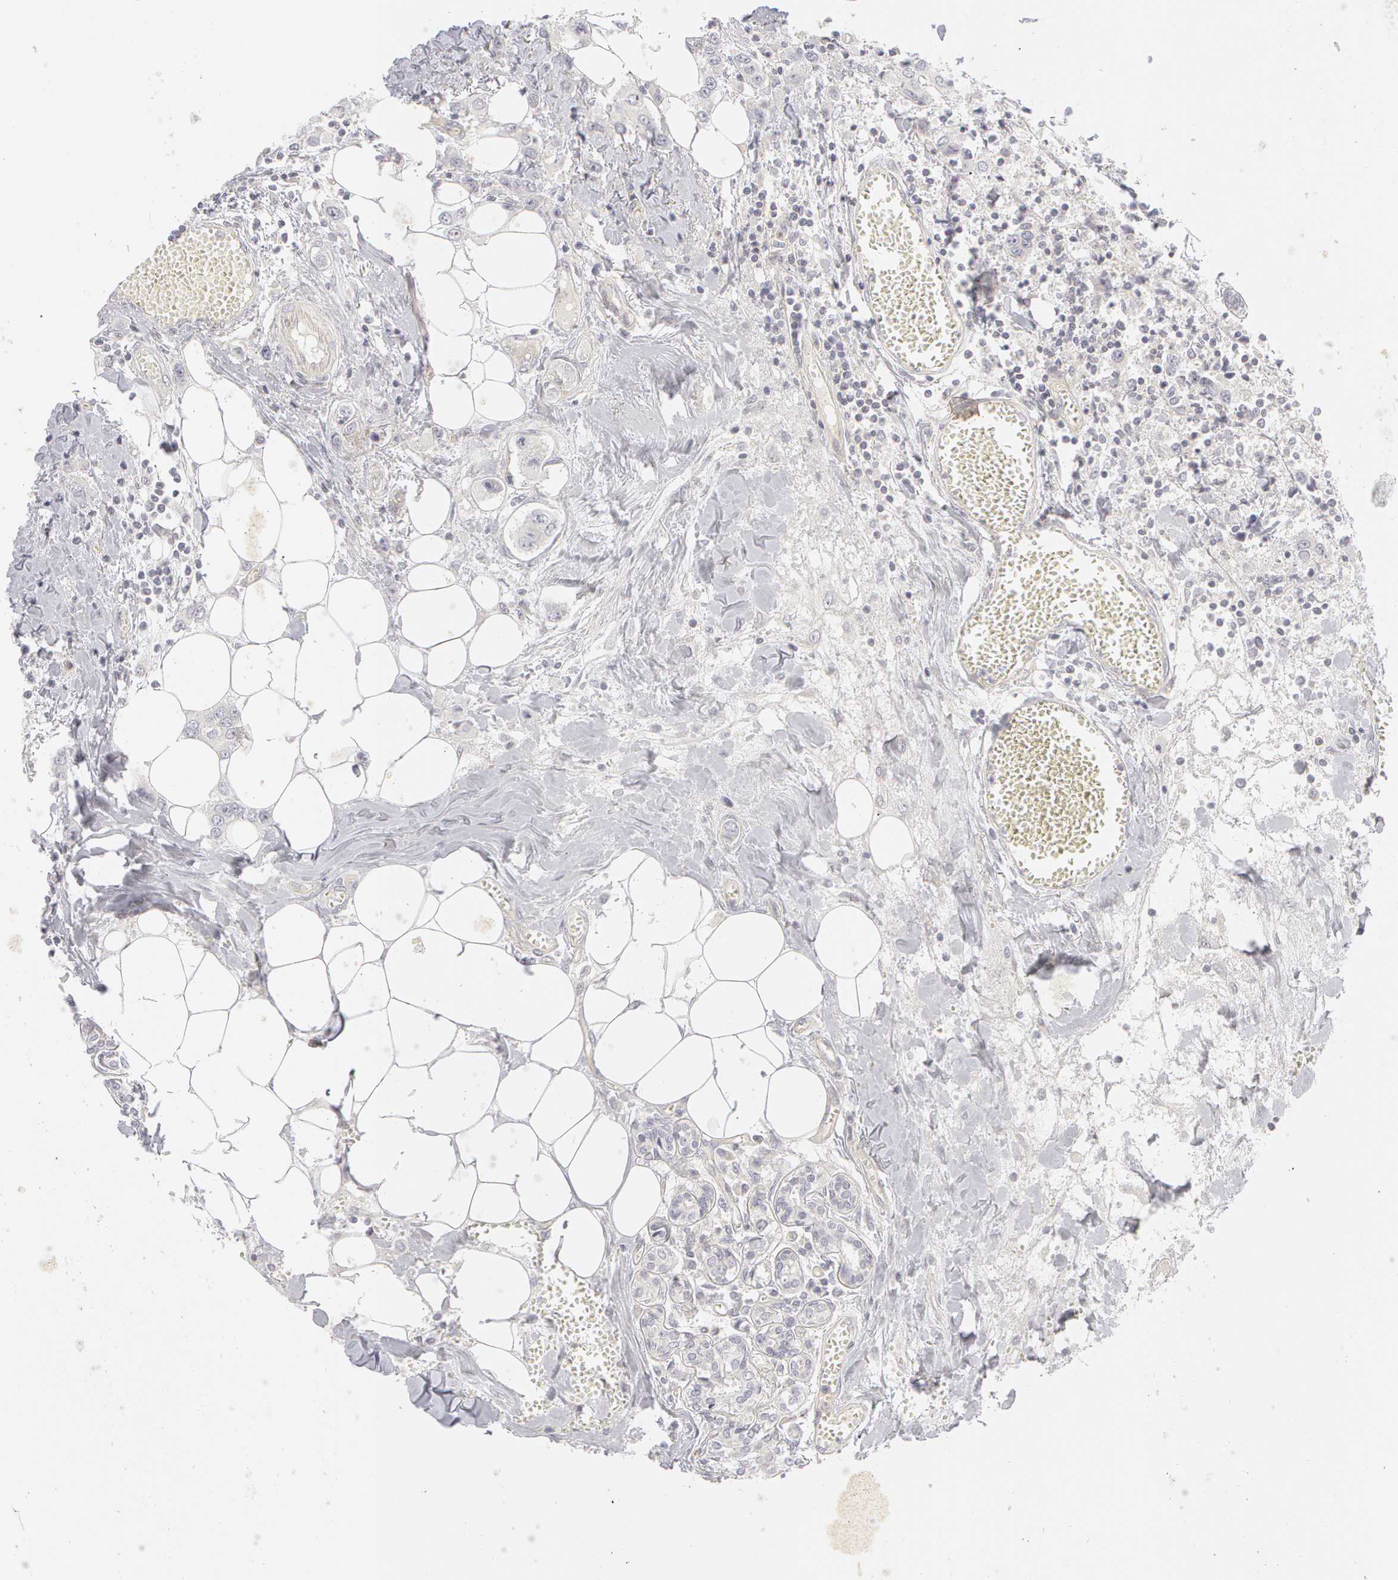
{"staining": {"intensity": "negative", "quantity": "none", "location": "none"}, "tissue": "breast cancer", "cell_type": "Tumor cells", "image_type": "cancer", "snomed": [{"axis": "morphology", "description": "Duct carcinoma"}, {"axis": "topography", "description": "Breast"}], "caption": "Tumor cells are negative for protein expression in human intraductal carcinoma (breast). The staining was performed using DAB to visualize the protein expression in brown, while the nuclei were stained in blue with hematoxylin (Magnification: 20x).", "gene": "ABCB1", "patient": {"sex": "female", "age": 58}}